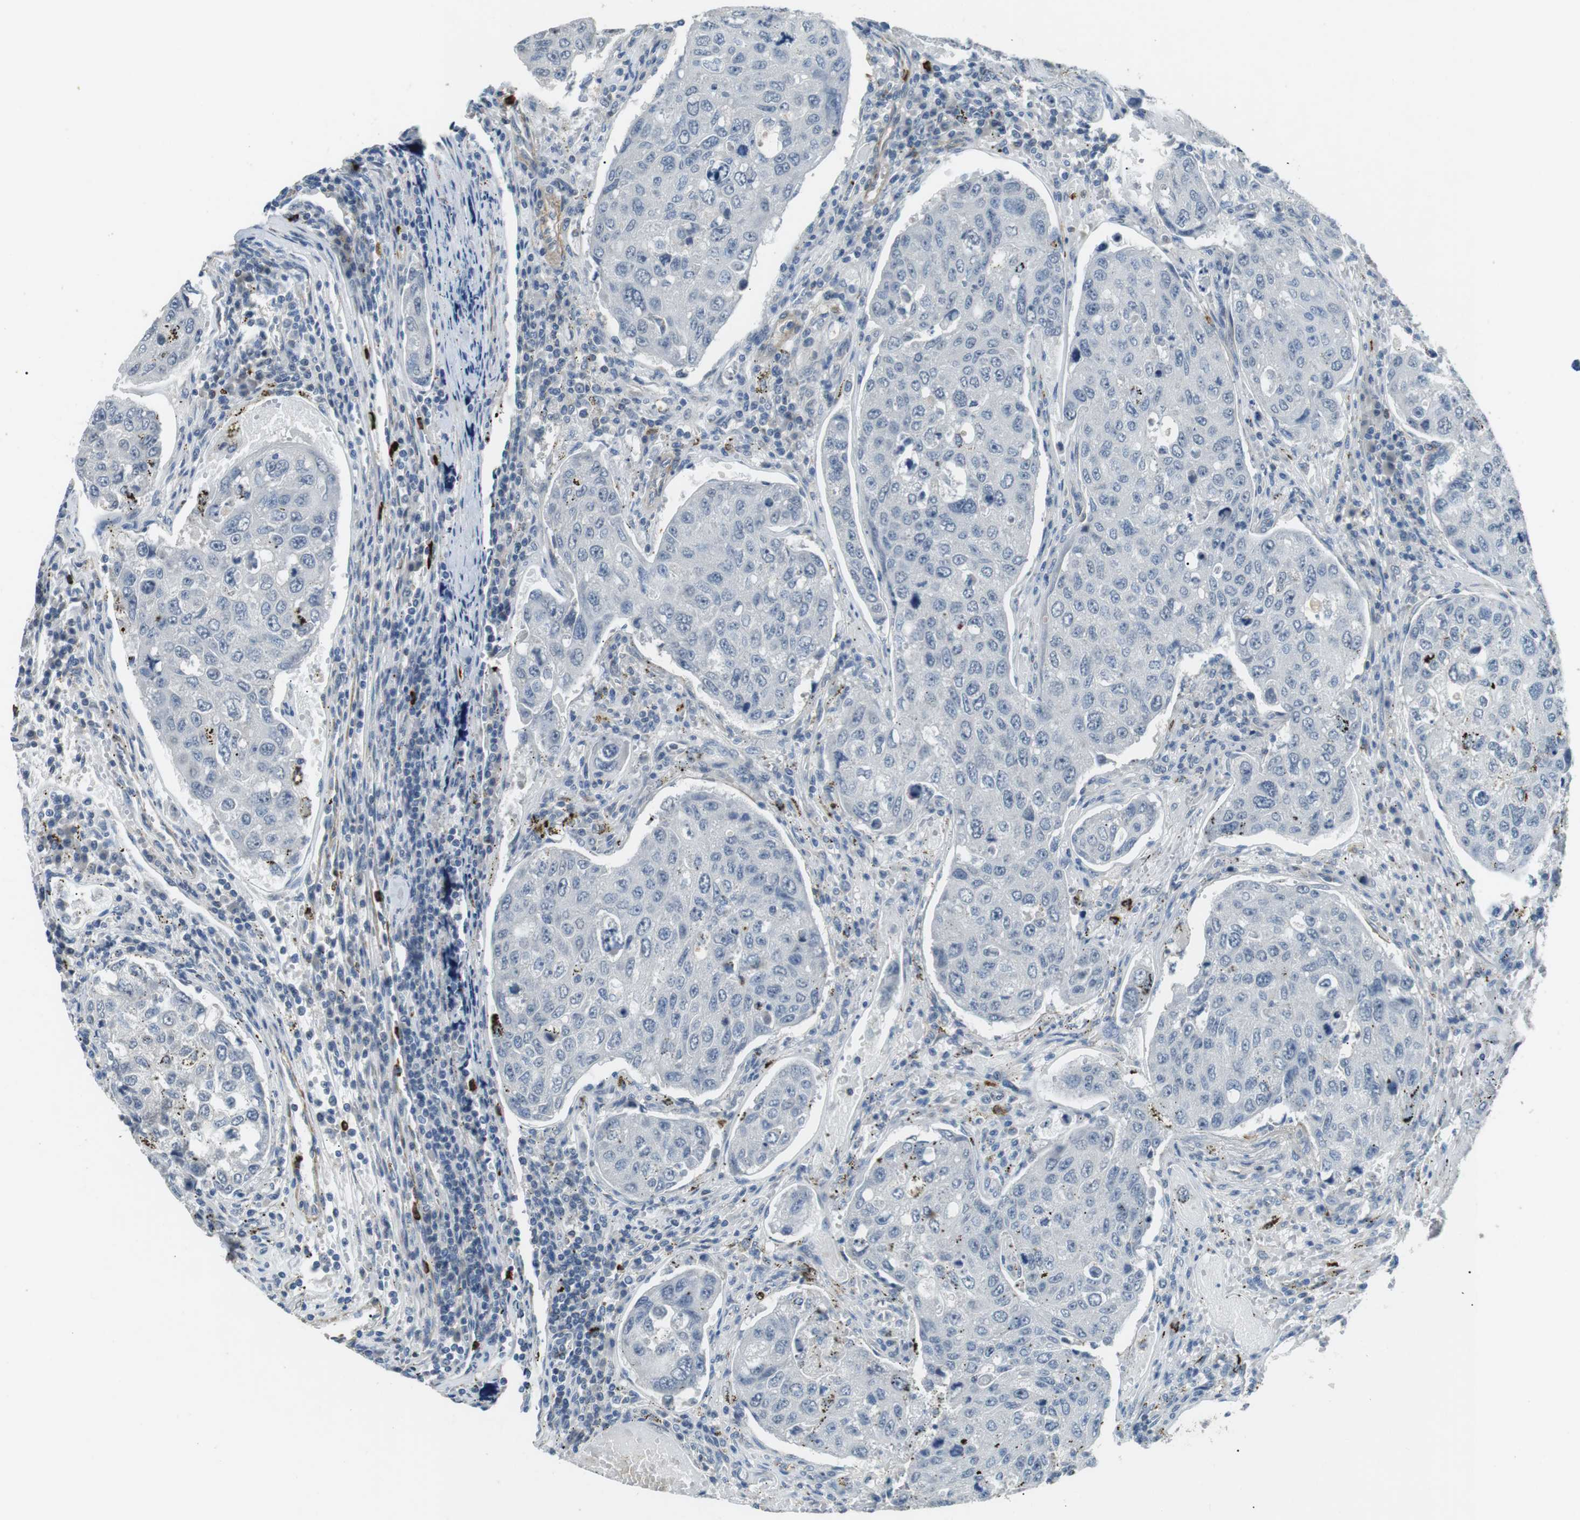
{"staining": {"intensity": "negative", "quantity": "none", "location": "none"}, "tissue": "urothelial cancer", "cell_type": "Tumor cells", "image_type": "cancer", "snomed": [{"axis": "morphology", "description": "Urothelial carcinoma, High grade"}, {"axis": "topography", "description": "Lymph node"}, {"axis": "topography", "description": "Urinary bladder"}], "caption": "High power microscopy photomicrograph of an IHC photomicrograph of high-grade urothelial carcinoma, revealing no significant positivity in tumor cells.", "gene": "GZMM", "patient": {"sex": "male", "age": 51}}